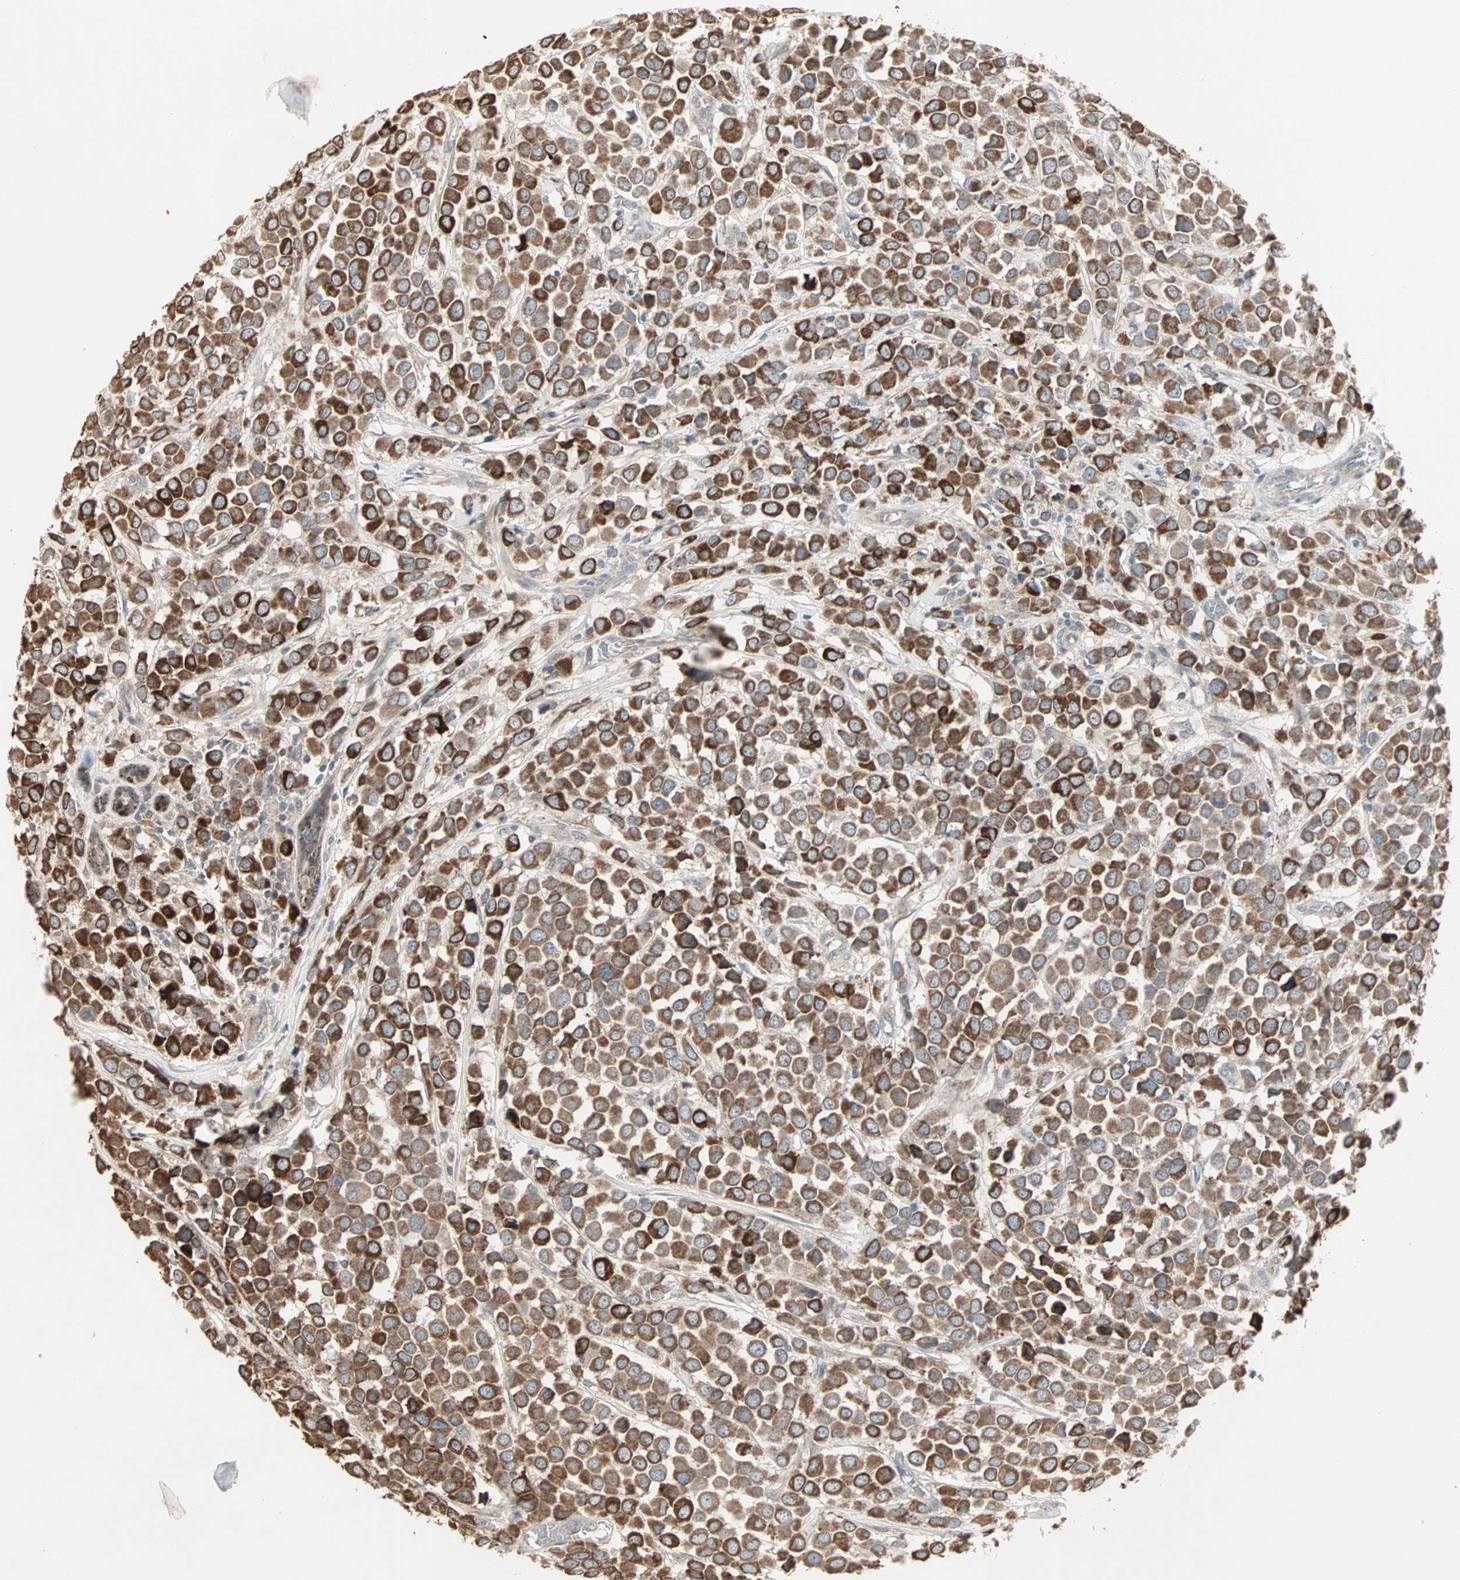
{"staining": {"intensity": "strong", "quantity": ">75%", "location": "cytoplasmic/membranous"}, "tissue": "breast cancer", "cell_type": "Tumor cells", "image_type": "cancer", "snomed": [{"axis": "morphology", "description": "Duct carcinoma"}, {"axis": "topography", "description": "Breast"}], "caption": "Approximately >75% of tumor cells in breast cancer demonstrate strong cytoplasmic/membranous protein expression as visualized by brown immunohistochemical staining.", "gene": "JMJD7-PLA2G4B", "patient": {"sex": "female", "age": 61}}